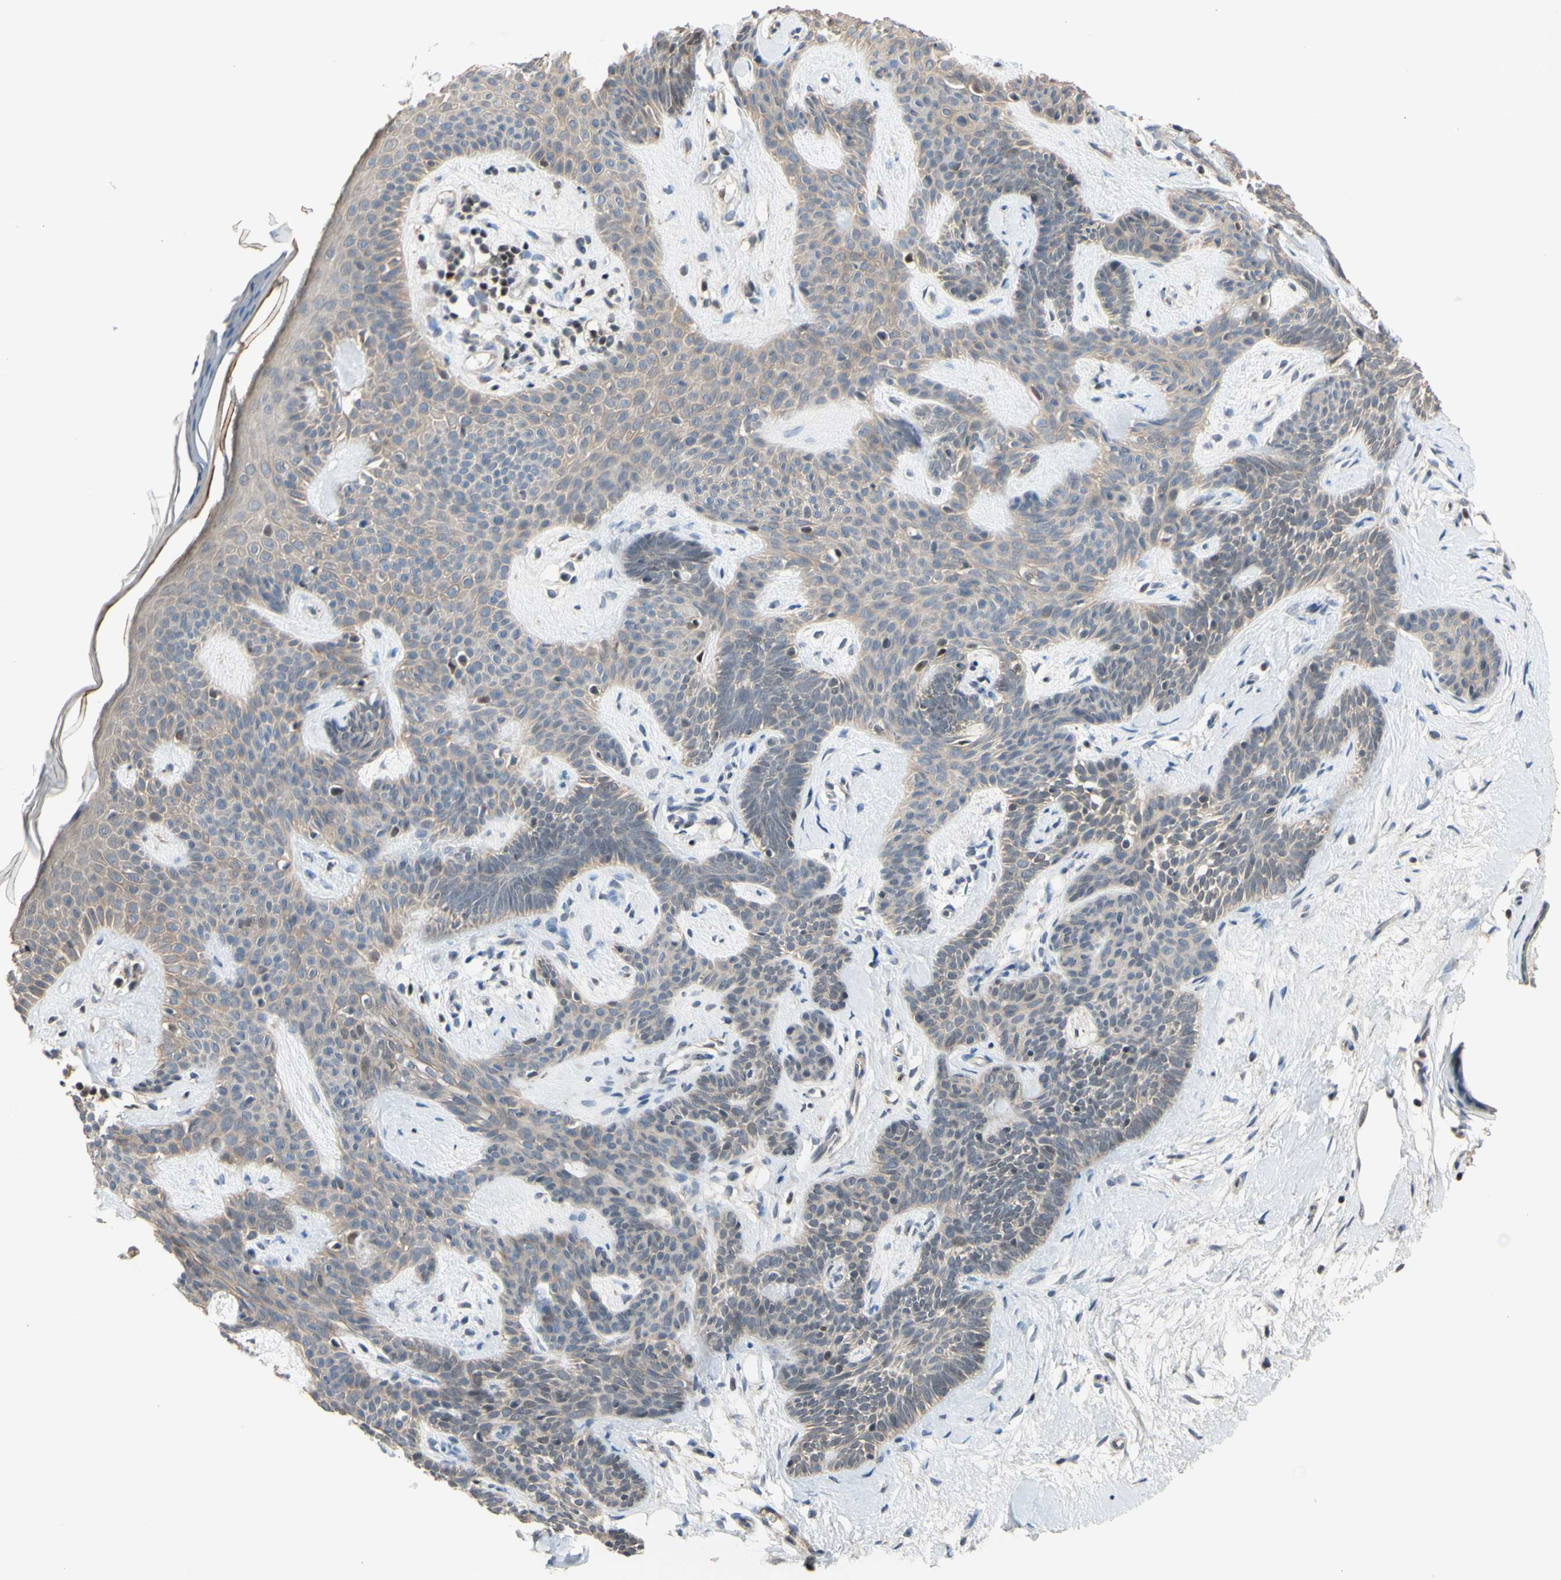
{"staining": {"intensity": "weak", "quantity": ">75%", "location": "cytoplasmic/membranous"}, "tissue": "skin cancer", "cell_type": "Tumor cells", "image_type": "cancer", "snomed": [{"axis": "morphology", "description": "Developmental malformation"}, {"axis": "morphology", "description": "Basal cell carcinoma"}, {"axis": "topography", "description": "Skin"}], "caption": "The micrograph shows staining of skin cancer (basal cell carcinoma), revealing weak cytoplasmic/membranous protein expression (brown color) within tumor cells. (DAB (3,3'-diaminobenzidine) IHC, brown staining for protein, blue staining for nuclei).", "gene": "SP4", "patient": {"sex": "female", "age": 62}}